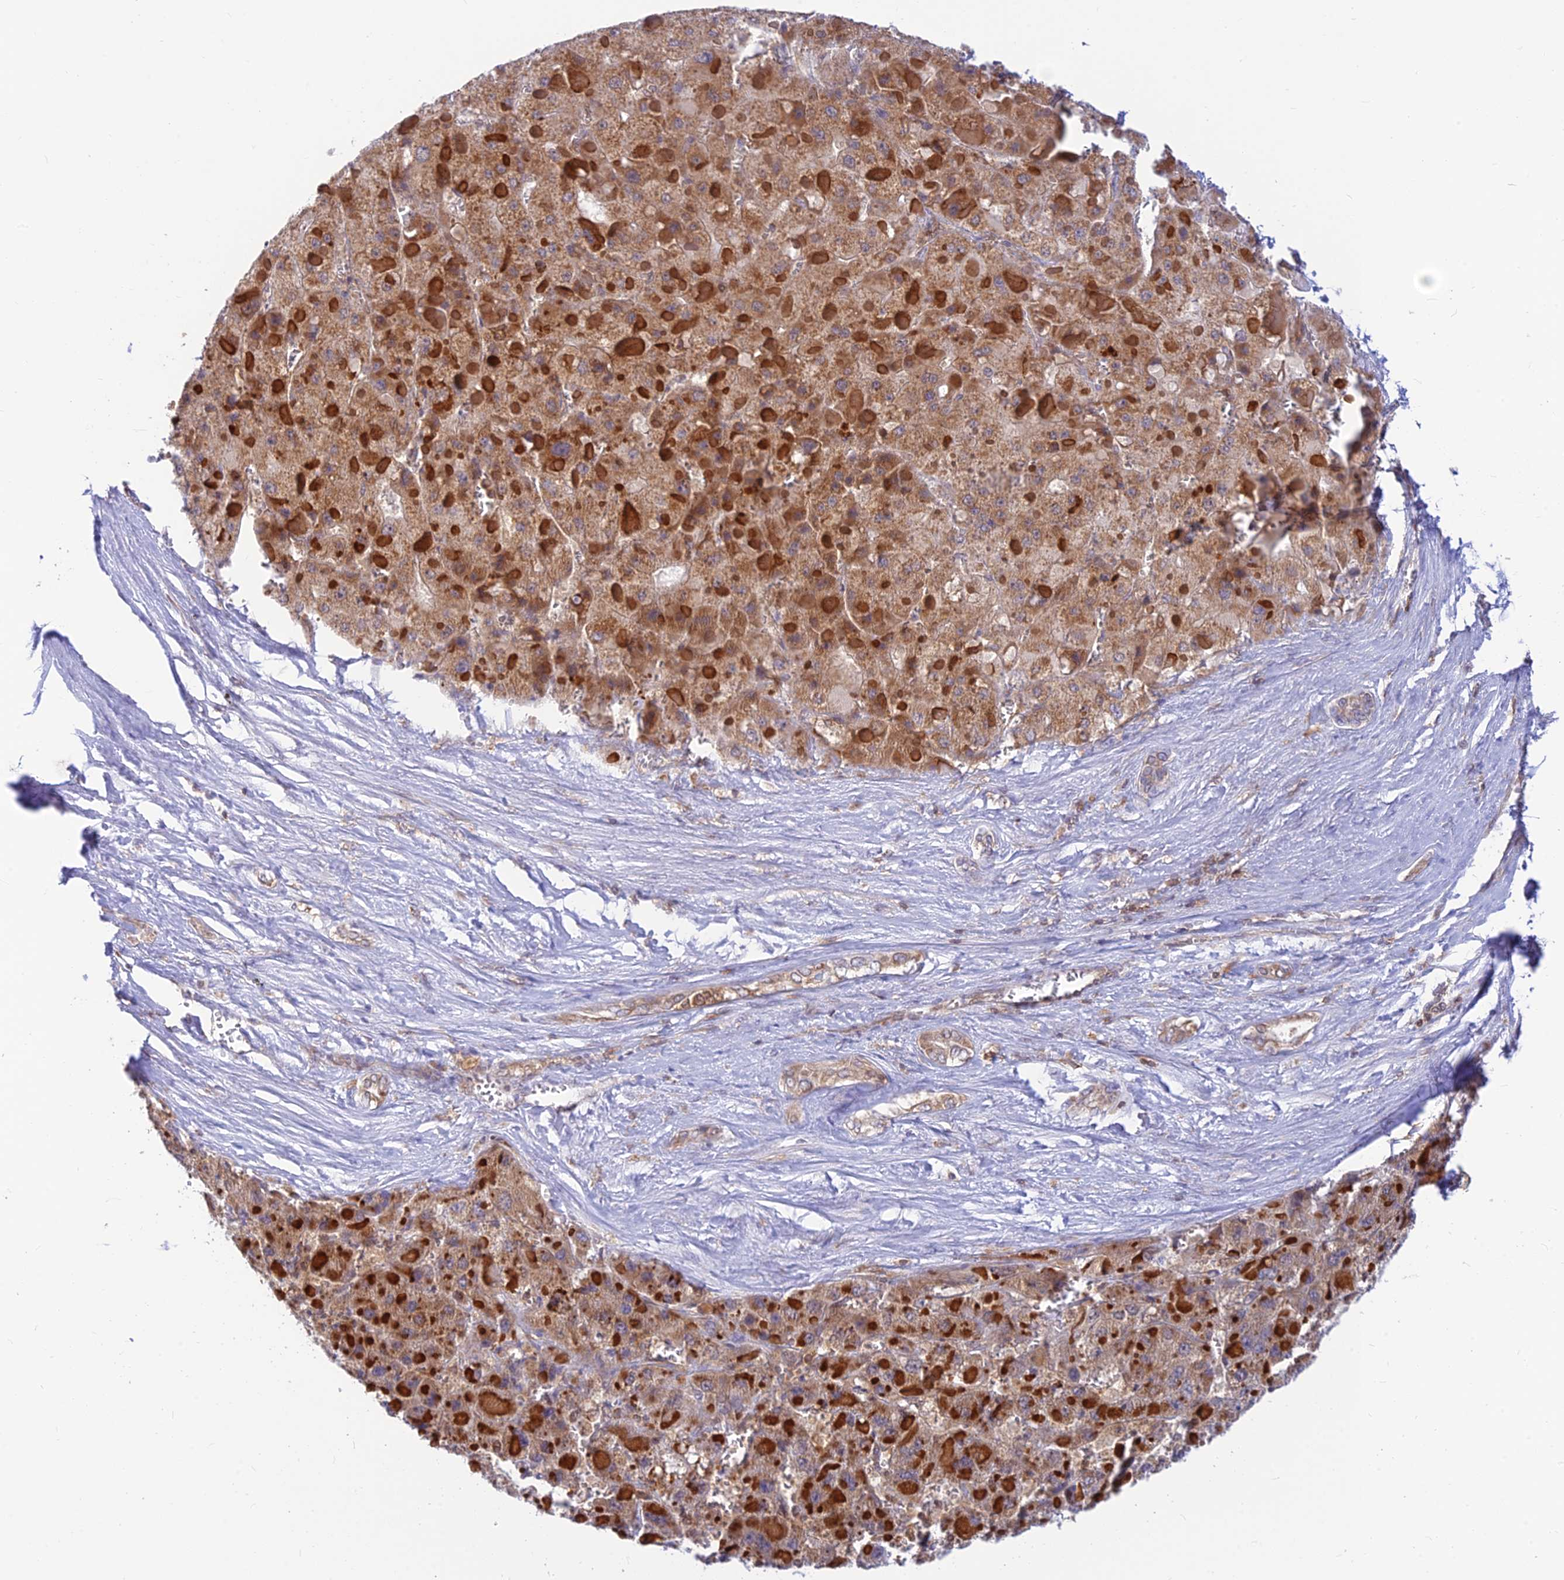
{"staining": {"intensity": "moderate", "quantity": ">75%", "location": "cytoplasmic/membranous"}, "tissue": "liver cancer", "cell_type": "Tumor cells", "image_type": "cancer", "snomed": [{"axis": "morphology", "description": "Carcinoma, Hepatocellular, NOS"}, {"axis": "topography", "description": "Liver"}], "caption": "Tumor cells display medium levels of moderate cytoplasmic/membranous staining in about >75% of cells in liver cancer. (Stains: DAB in brown, nuclei in blue, Microscopy: brightfield microscopy at high magnification).", "gene": "LYSMD2", "patient": {"sex": "female", "age": 73}}